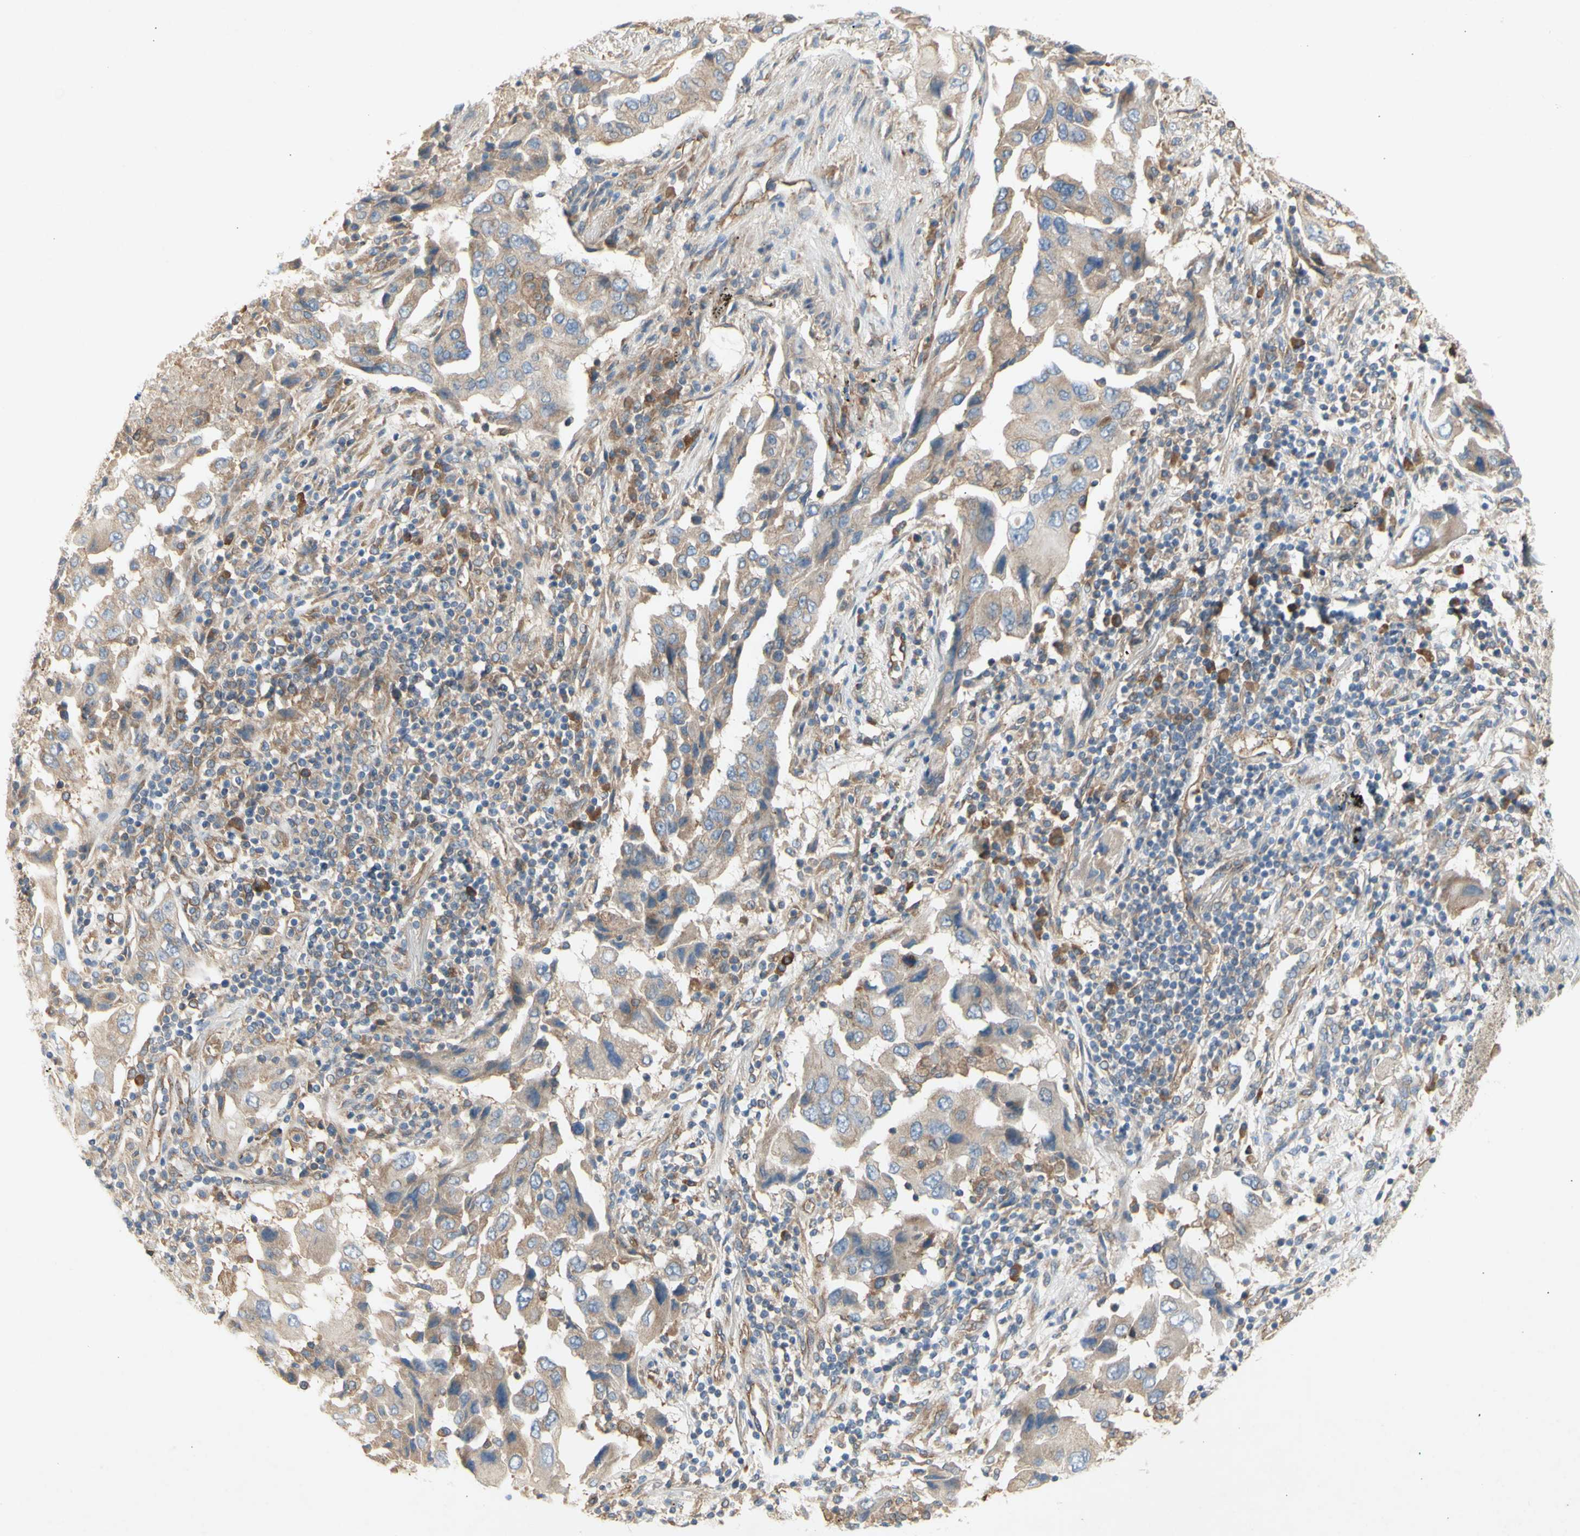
{"staining": {"intensity": "weak", "quantity": ">75%", "location": "cytoplasmic/membranous"}, "tissue": "lung cancer", "cell_type": "Tumor cells", "image_type": "cancer", "snomed": [{"axis": "morphology", "description": "Adenocarcinoma, NOS"}, {"axis": "topography", "description": "Lung"}], "caption": "Immunohistochemical staining of lung adenocarcinoma reveals weak cytoplasmic/membranous protein expression in about >75% of tumor cells.", "gene": "KLC1", "patient": {"sex": "female", "age": 65}}